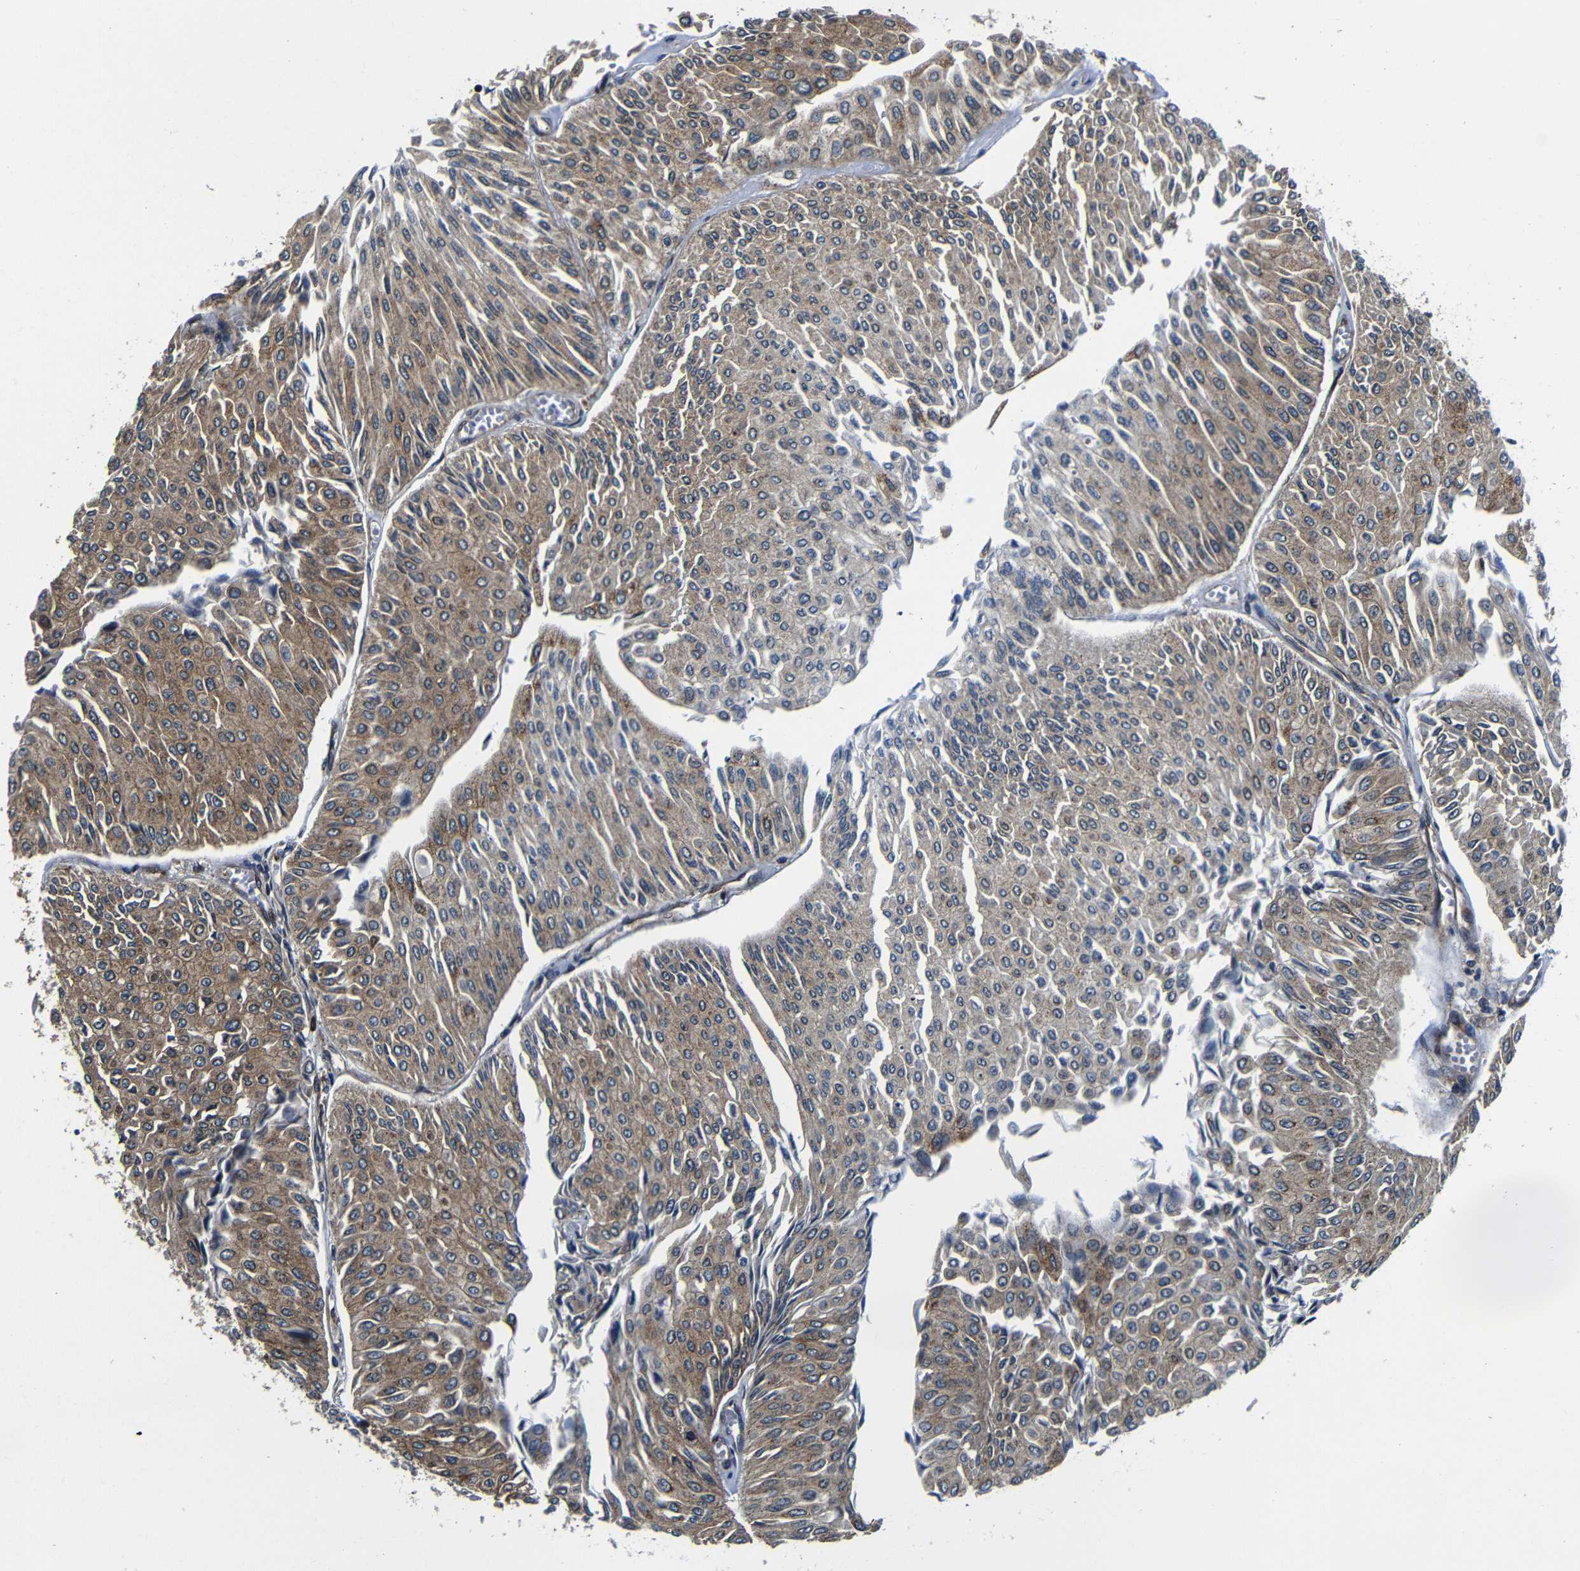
{"staining": {"intensity": "weak", "quantity": ">75%", "location": "cytoplasmic/membranous"}, "tissue": "urothelial cancer", "cell_type": "Tumor cells", "image_type": "cancer", "snomed": [{"axis": "morphology", "description": "Urothelial carcinoma, Low grade"}, {"axis": "topography", "description": "Urinary bladder"}], "caption": "High-power microscopy captured an IHC image of urothelial cancer, revealing weak cytoplasmic/membranous expression in approximately >75% of tumor cells.", "gene": "ABCE1", "patient": {"sex": "male", "age": 67}}